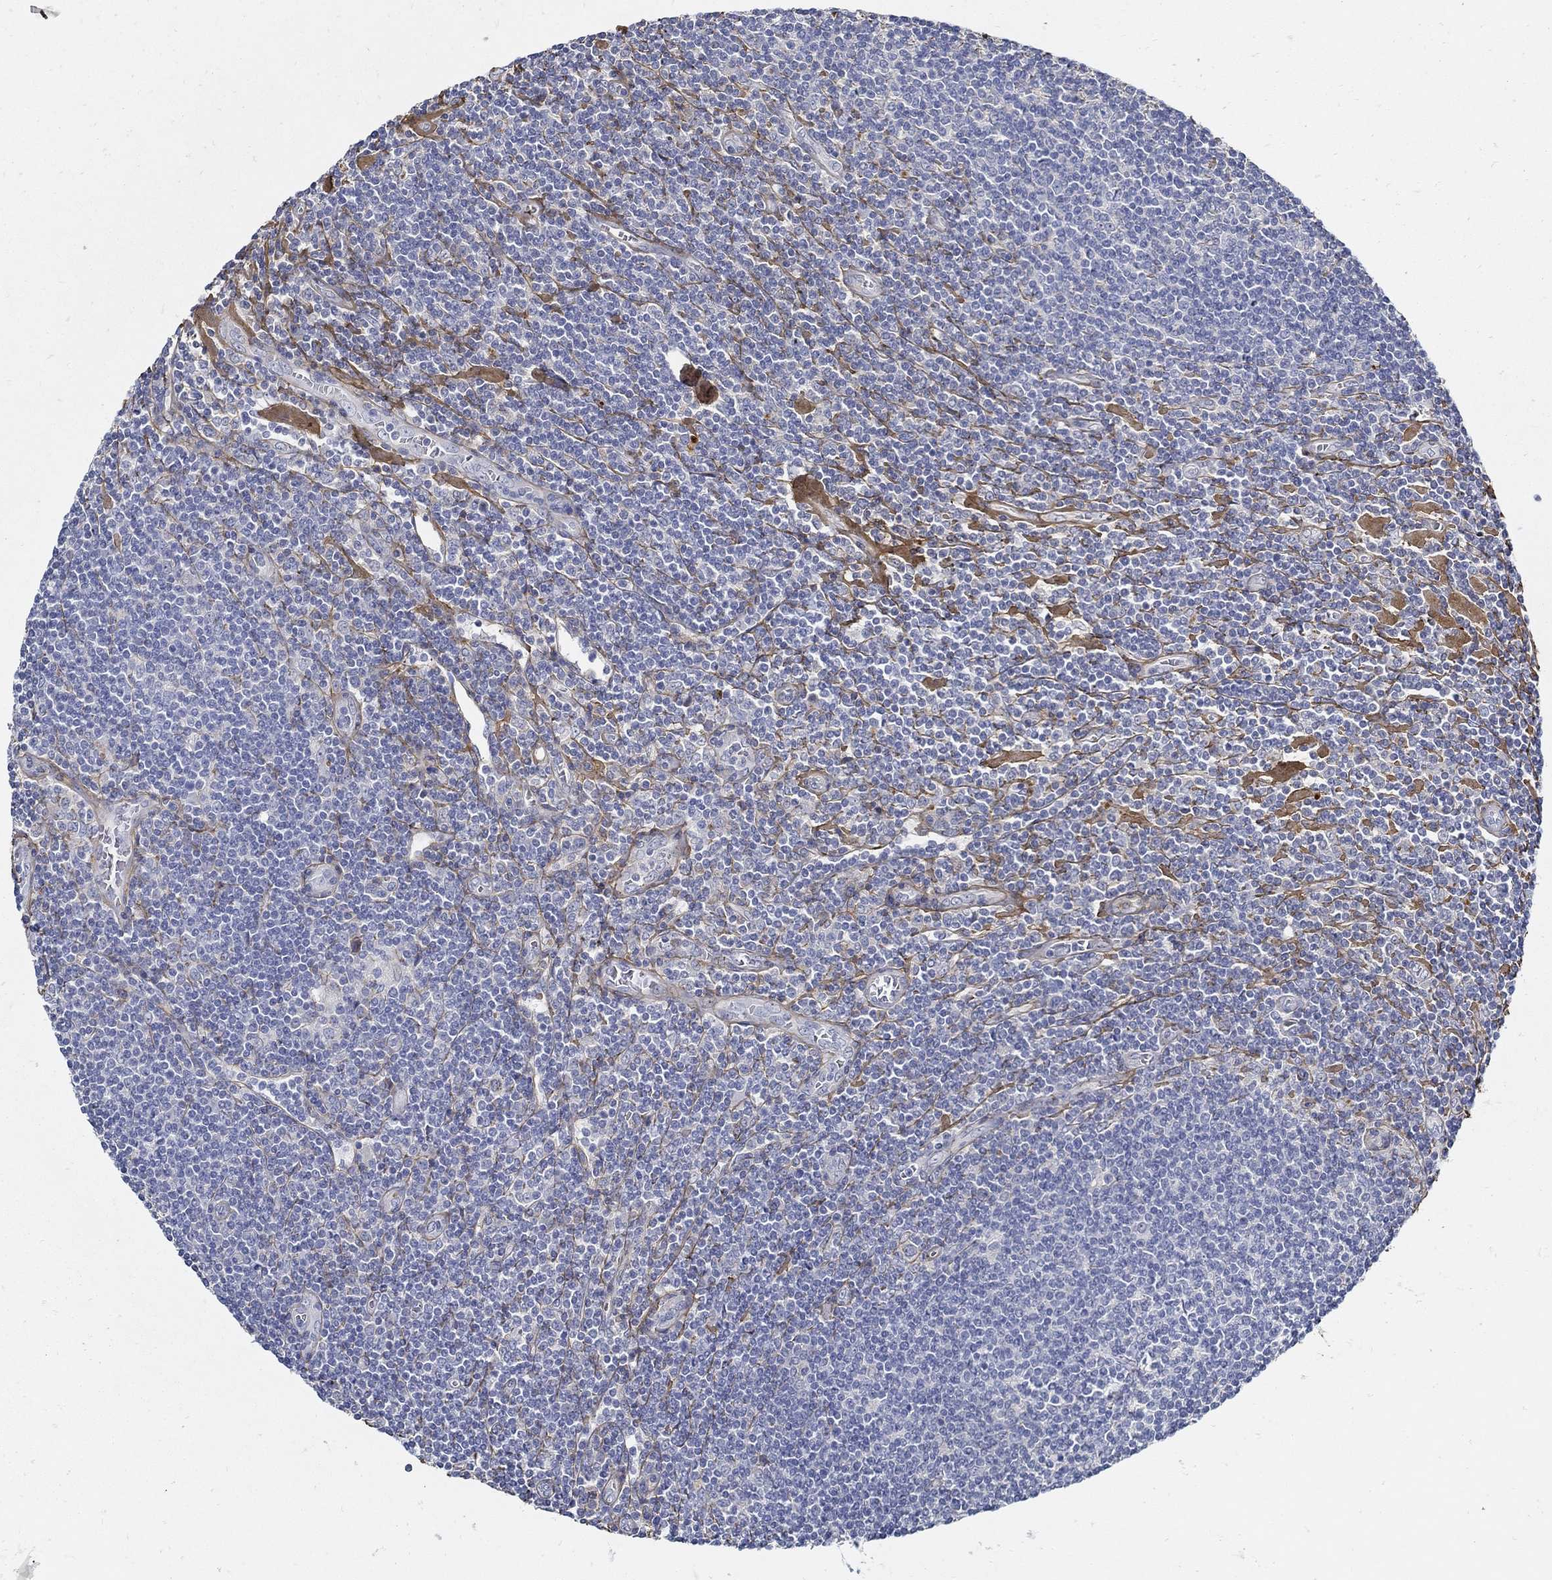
{"staining": {"intensity": "negative", "quantity": "none", "location": "none"}, "tissue": "lymphoma", "cell_type": "Tumor cells", "image_type": "cancer", "snomed": [{"axis": "morphology", "description": "Hodgkin's disease, NOS"}, {"axis": "topography", "description": "Lymph node"}], "caption": "The IHC image has no significant staining in tumor cells of lymphoma tissue.", "gene": "TGFBI", "patient": {"sex": "male", "age": 40}}